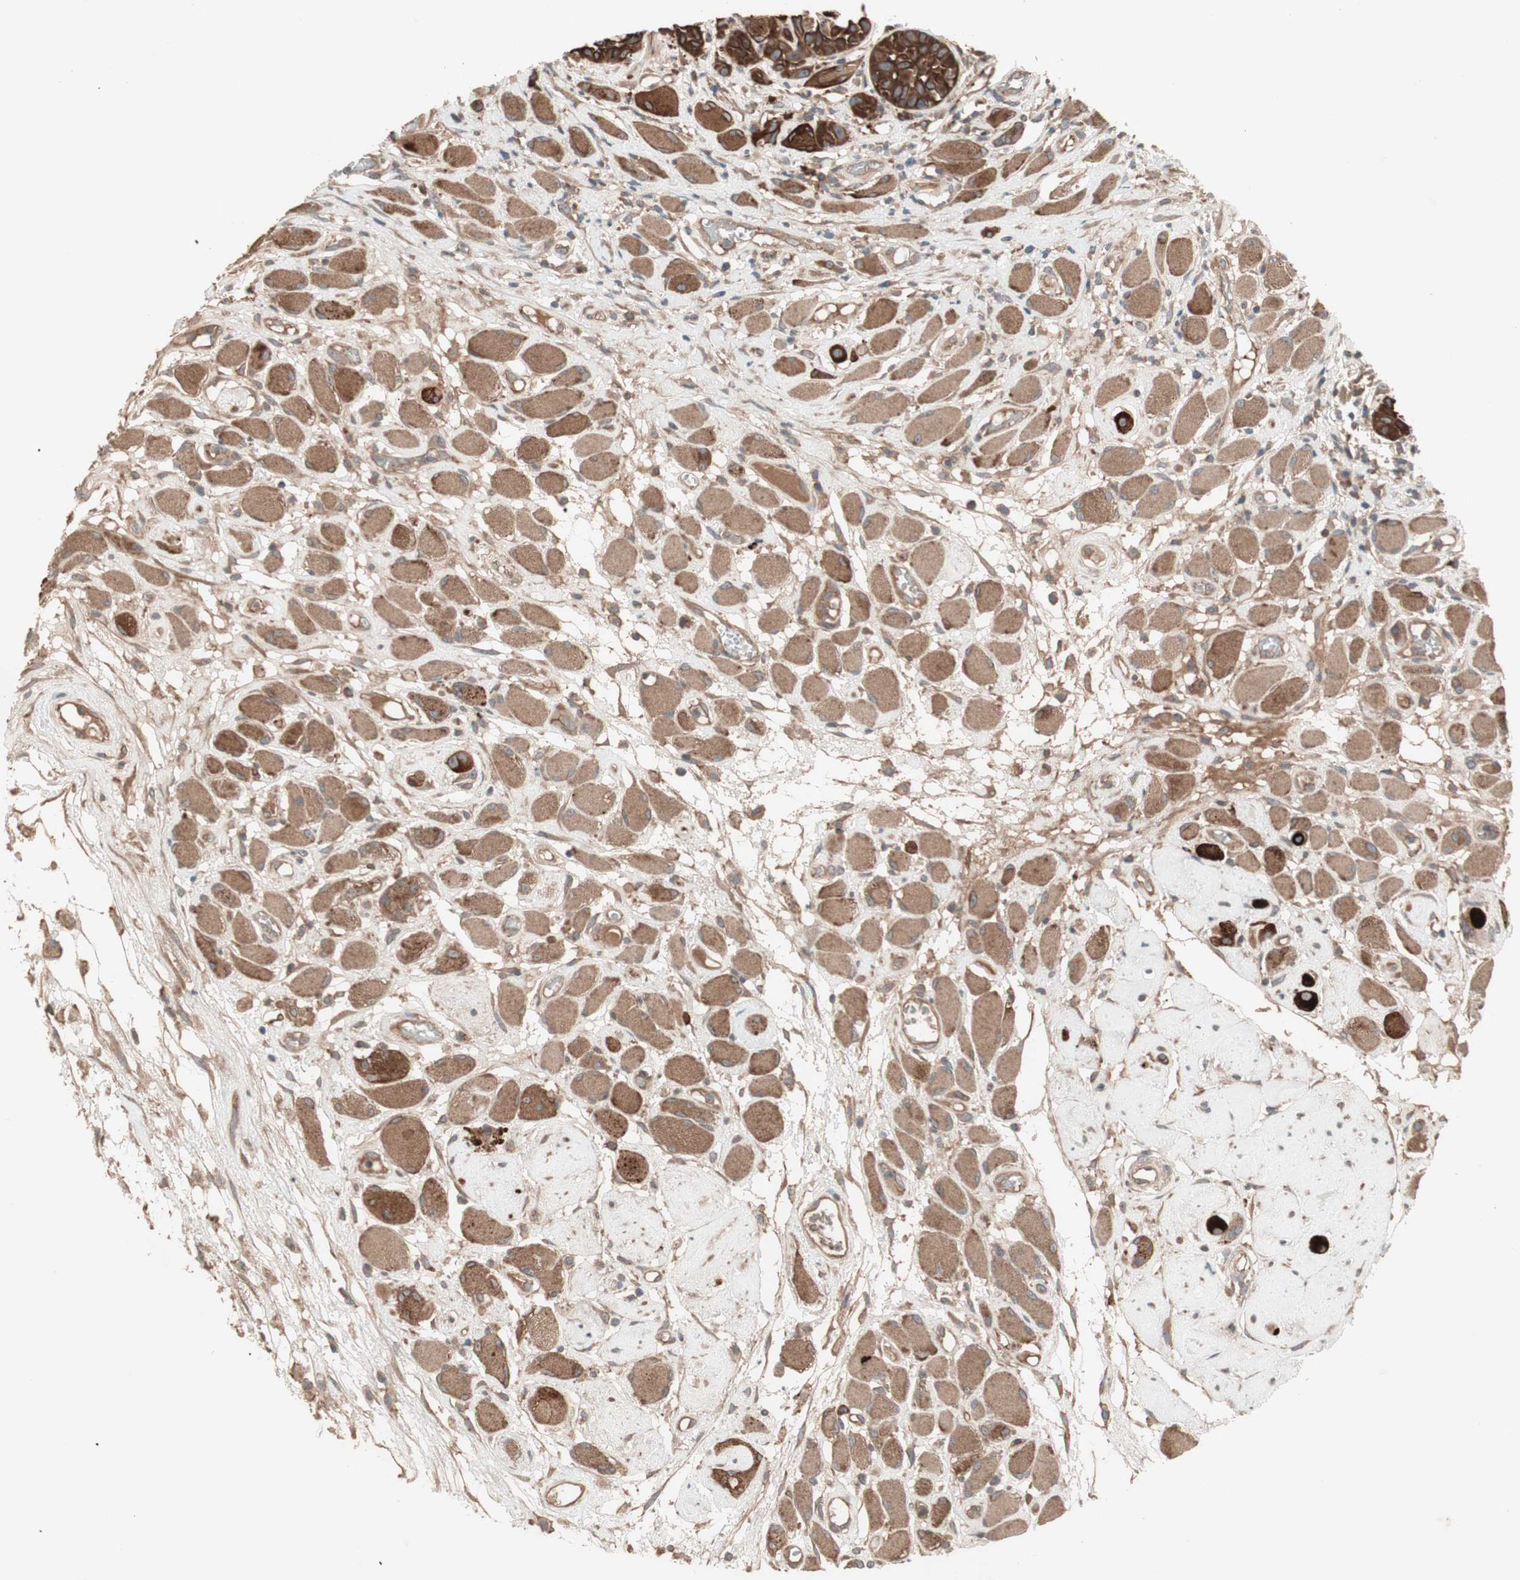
{"staining": {"intensity": "strong", "quantity": ">75%", "location": "cytoplasmic/membranous"}, "tissue": "head and neck cancer", "cell_type": "Tumor cells", "image_type": "cancer", "snomed": [{"axis": "morphology", "description": "Squamous cell carcinoma, NOS"}, {"axis": "topography", "description": "Head-Neck"}], "caption": "Head and neck cancer stained with a protein marker reveals strong staining in tumor cells.", "gene": "TFPI", "patient": {"sex": "male", "age": 62}}